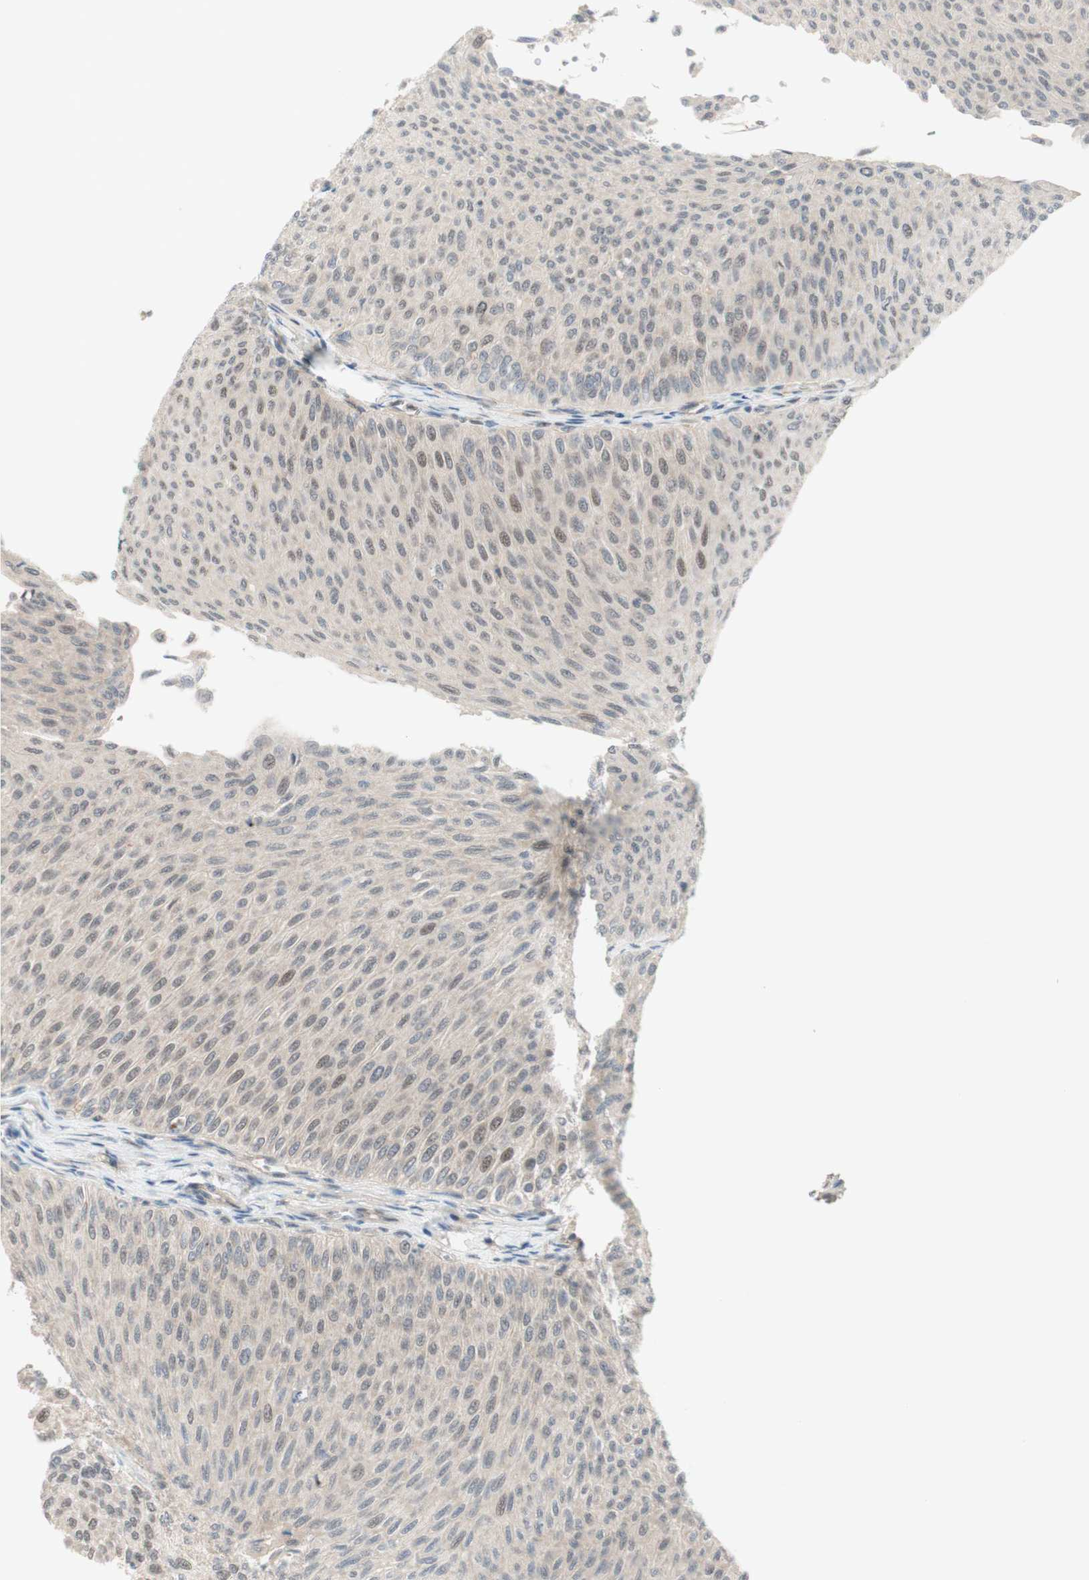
{"staining": {"intensity": "weak", "quantity": "<25%", "location": "nuclear"}, "tissue": "urothelial cancer", "cell_type": "Tumor cells", "image_type": "cancer", "snomed": [{"axis": "morphology", "description": "Urothelial carcinoma, Low grade"}, {"axis": "topography", "description": "Urinary bladder"}], "caption": "Micrograph shows no significant protein staining in tumor cells of low-grade urothelial carcinoma.", "gene": "RFNG", "patient": {"sex": "male", "age": 78}}